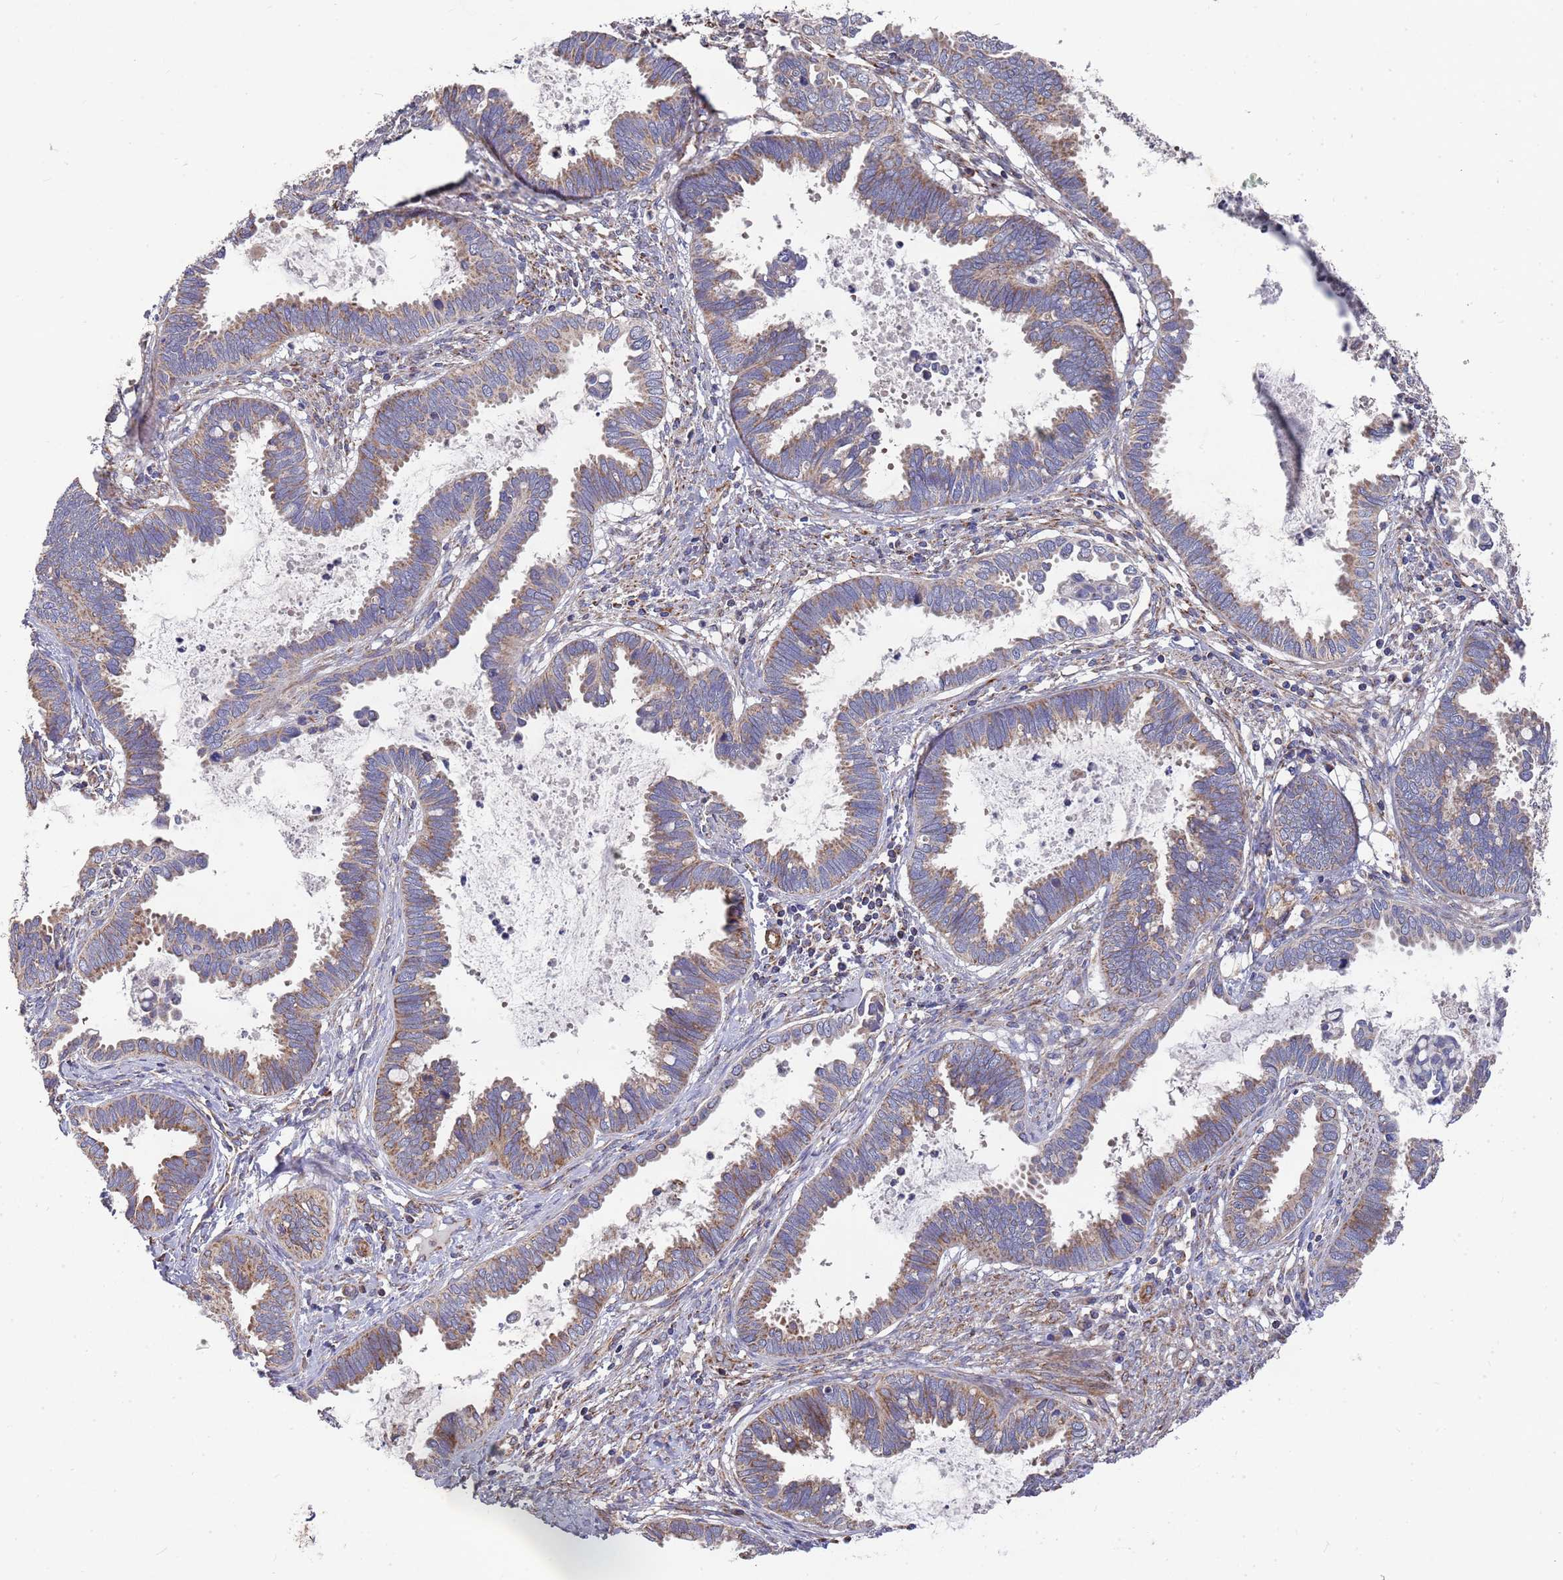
{"staining": {"intensity": "moderate", "quantity": ">75%", "location": "cytoplasmic/membranous"}, "tissue": "cervical cancer", "cell_type": "Tumor cells", "image_type": "cancer", "snomed": [{"axis": "morphology", "description": "Adenocarcinoma, NOS"}, {"axis": "topography", "description": "Cervix"}], "caption": "DAB (3,3'-diaminobenzidine) immunohistochemical staining of cervical cancer displays moderate cytoplasmic/membranous protein expression in approximately >75% of tumor cells.", "gene": "WDFY3", "patient": {"sex": "female", "age": 37}}